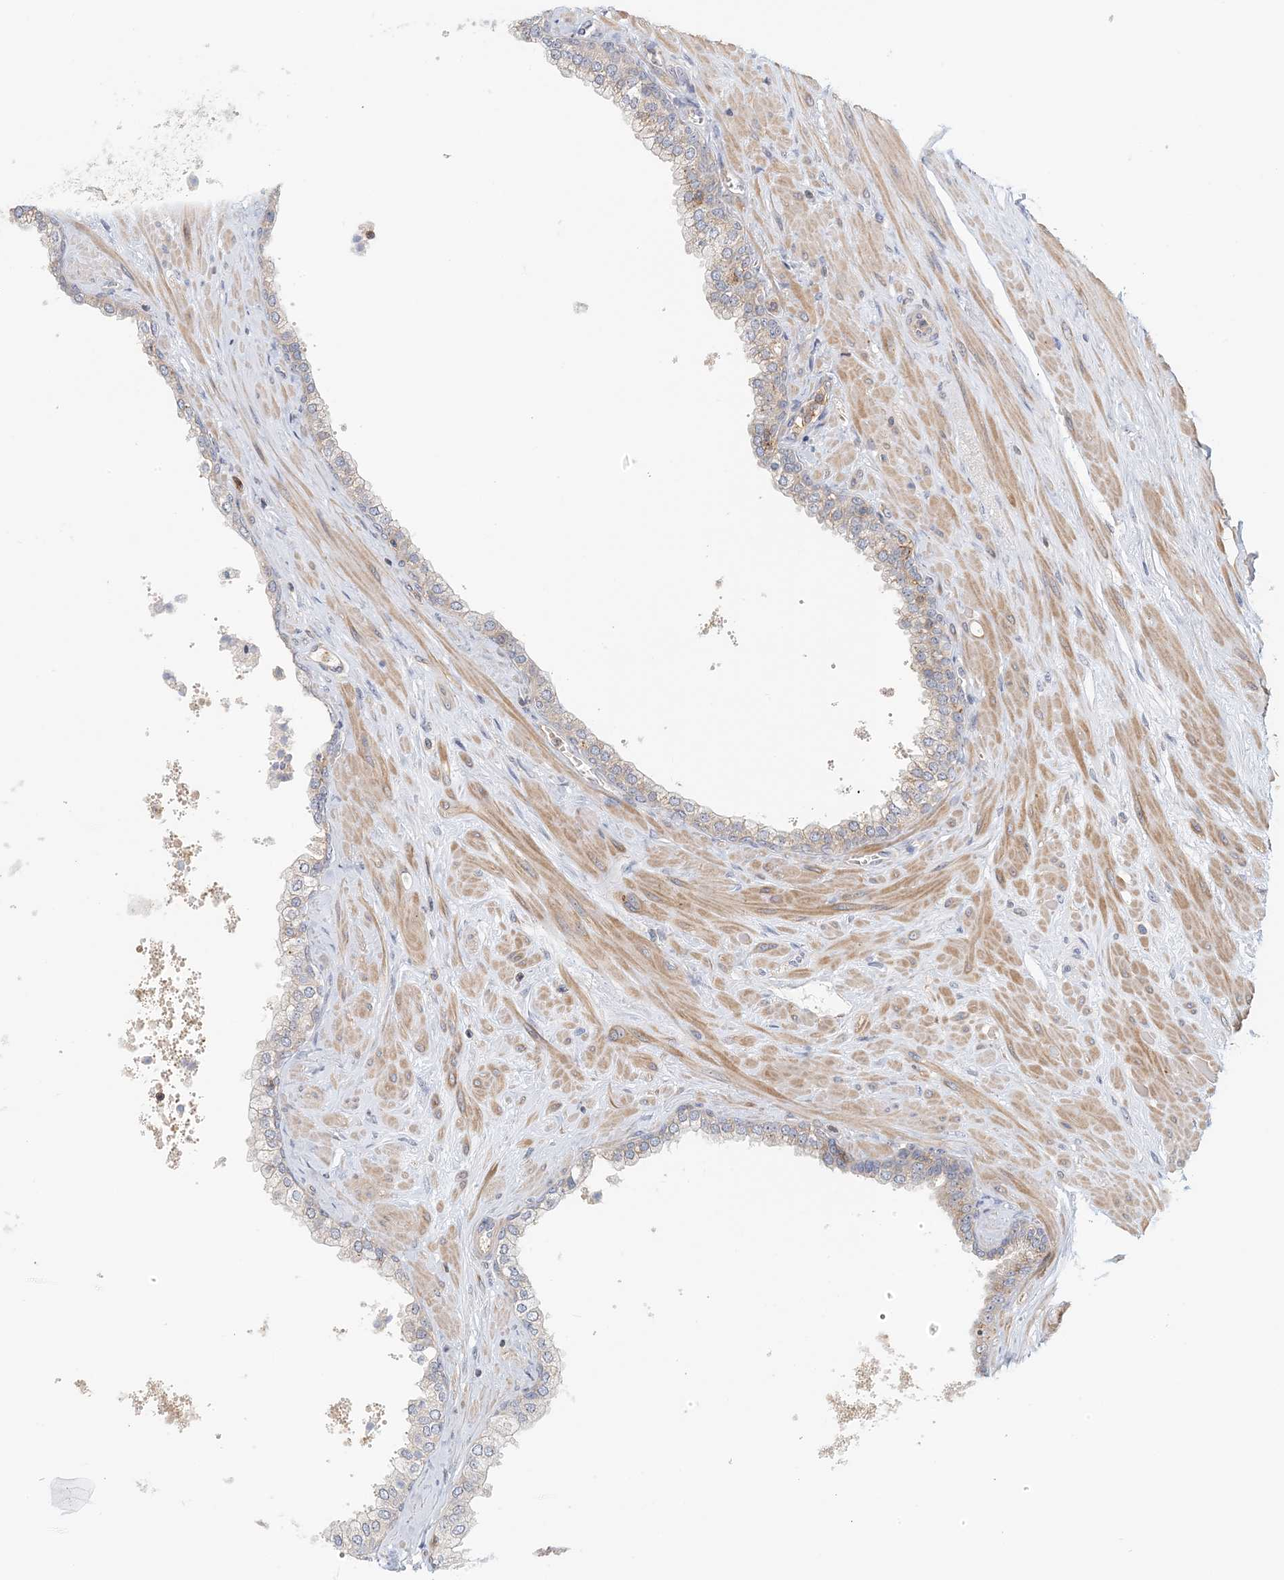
{"staining": {"intensity": "negative", "quantity": "none", "location": "none"}, "tissue": "prostate", "cell_type": "Glandular cells", "image_type": "normal", "snomed": [{"axis": "morphology", "description": "Normal tissue, NOS"}, {"axis": "morphology", "description": "Urothelial carcinoma, Low grade"}, {"axis": "topography", "description": "Urinary bladder"}, {"axis": "topography", "description": "Prostate"}], "caption": "Unremarkable prostate was stained to show a protein in brown. There is no significant staining in glandular cells. The staining was performed using DAB (3,3'-diaminobenzidine) to visualize the protein expression in brown, while the nuclei were stained in blue with hematoxylin (Magnification: 20x).", "gene": "COLEC11", "patient": {"sex": "male", "age": 60}}